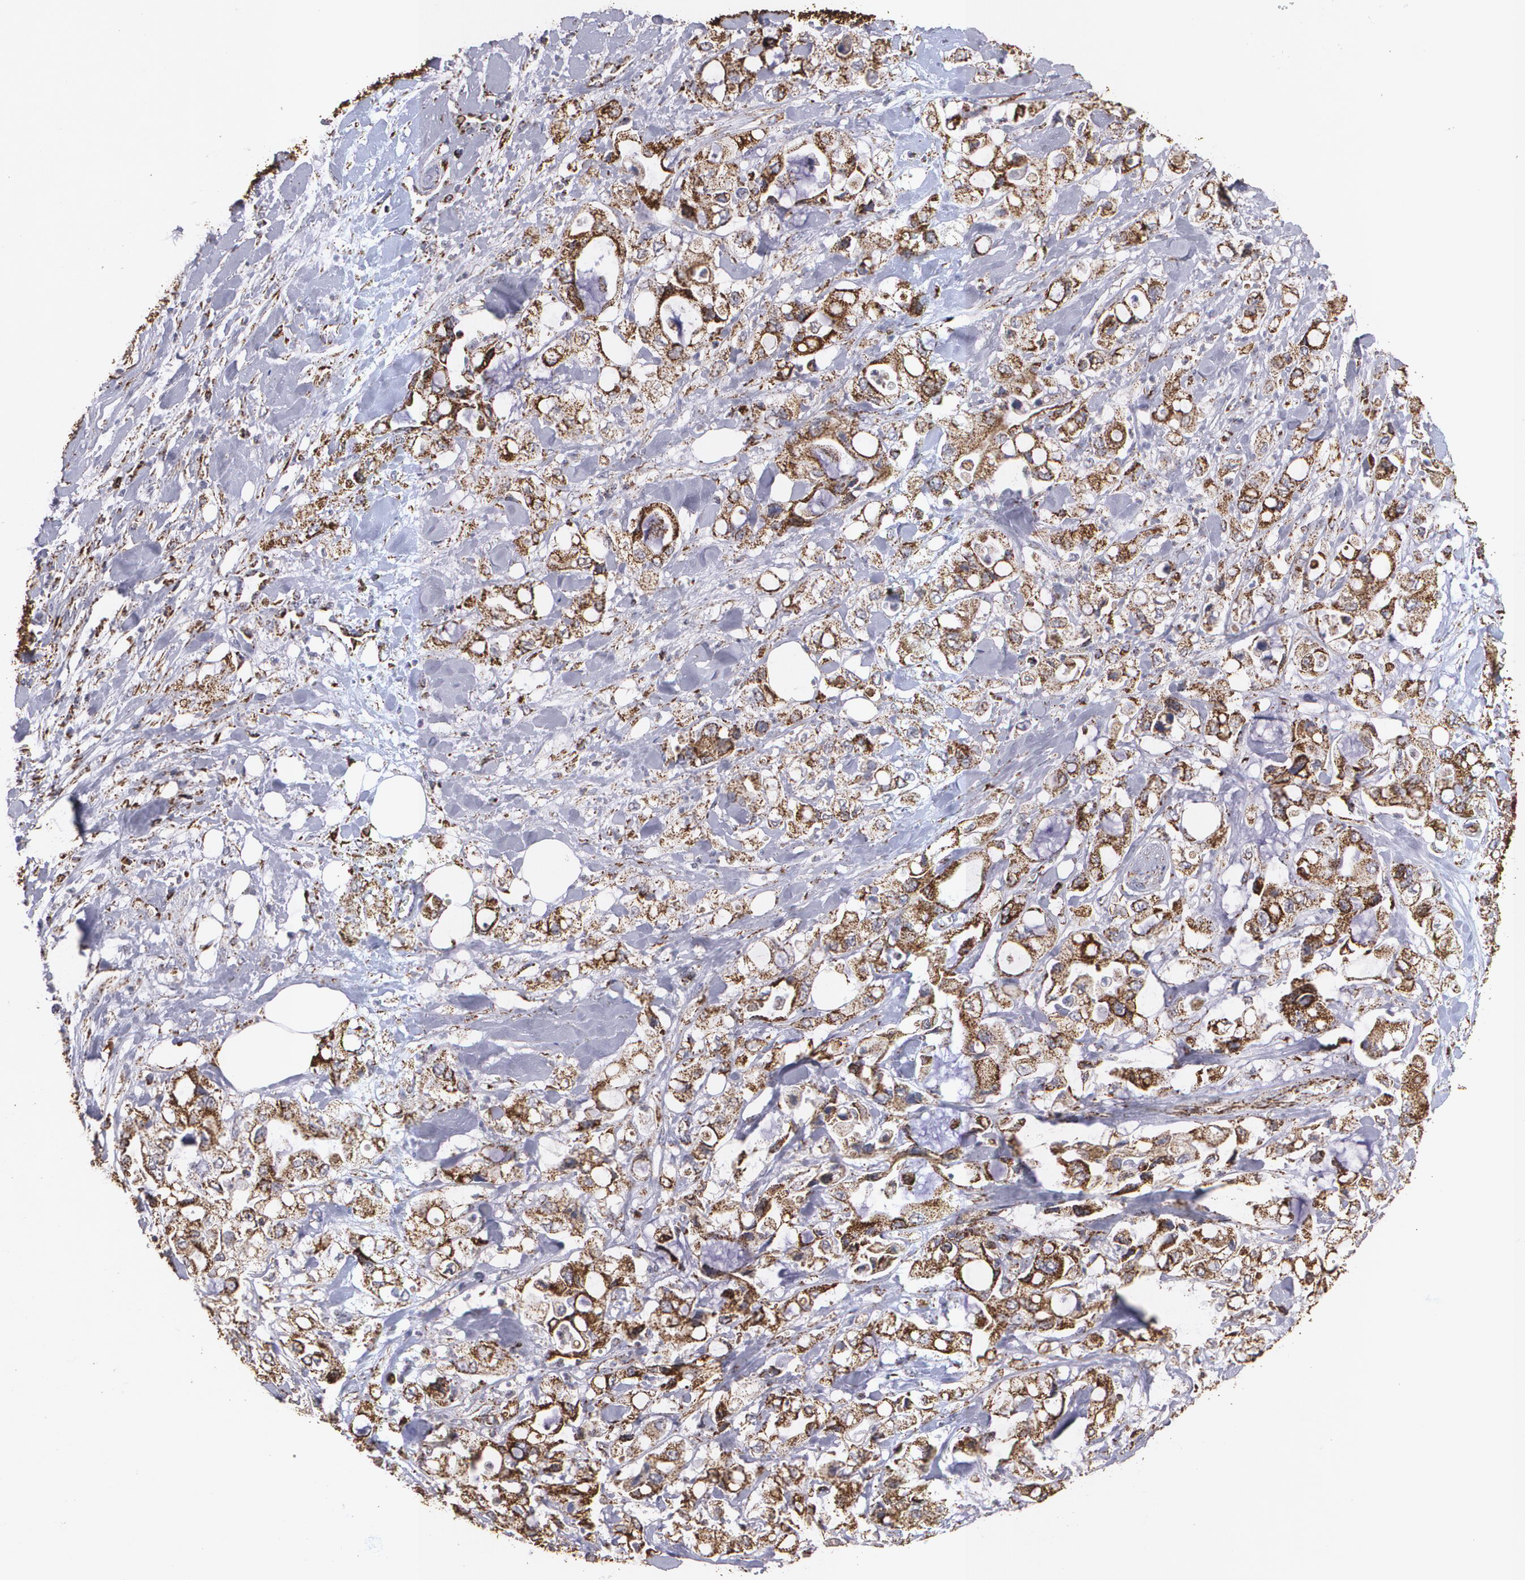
{"staining": {"intensity": "moderate", "quantity": ">75%", "location": "cytoplasmic/membranous"}, "tissue": "pancreatic cancer", "cell_type": "Tumor cells", "image_type": "cancer", "snomed": [{"axis": "morphology", "description": "Adenocarcinoma, NOS"}, {"axis": "topography", "description": "Pancreas"}], "caption": "DAB immunohistochemical staining of human pancreatic cancer (adenocarcinoma) exhibits moderate cytoplasmic/membranous protein expression in approximately >75% of tumor cells.", "gene": "HSPD1", "patient": {"sex": "male", "age": 70}}